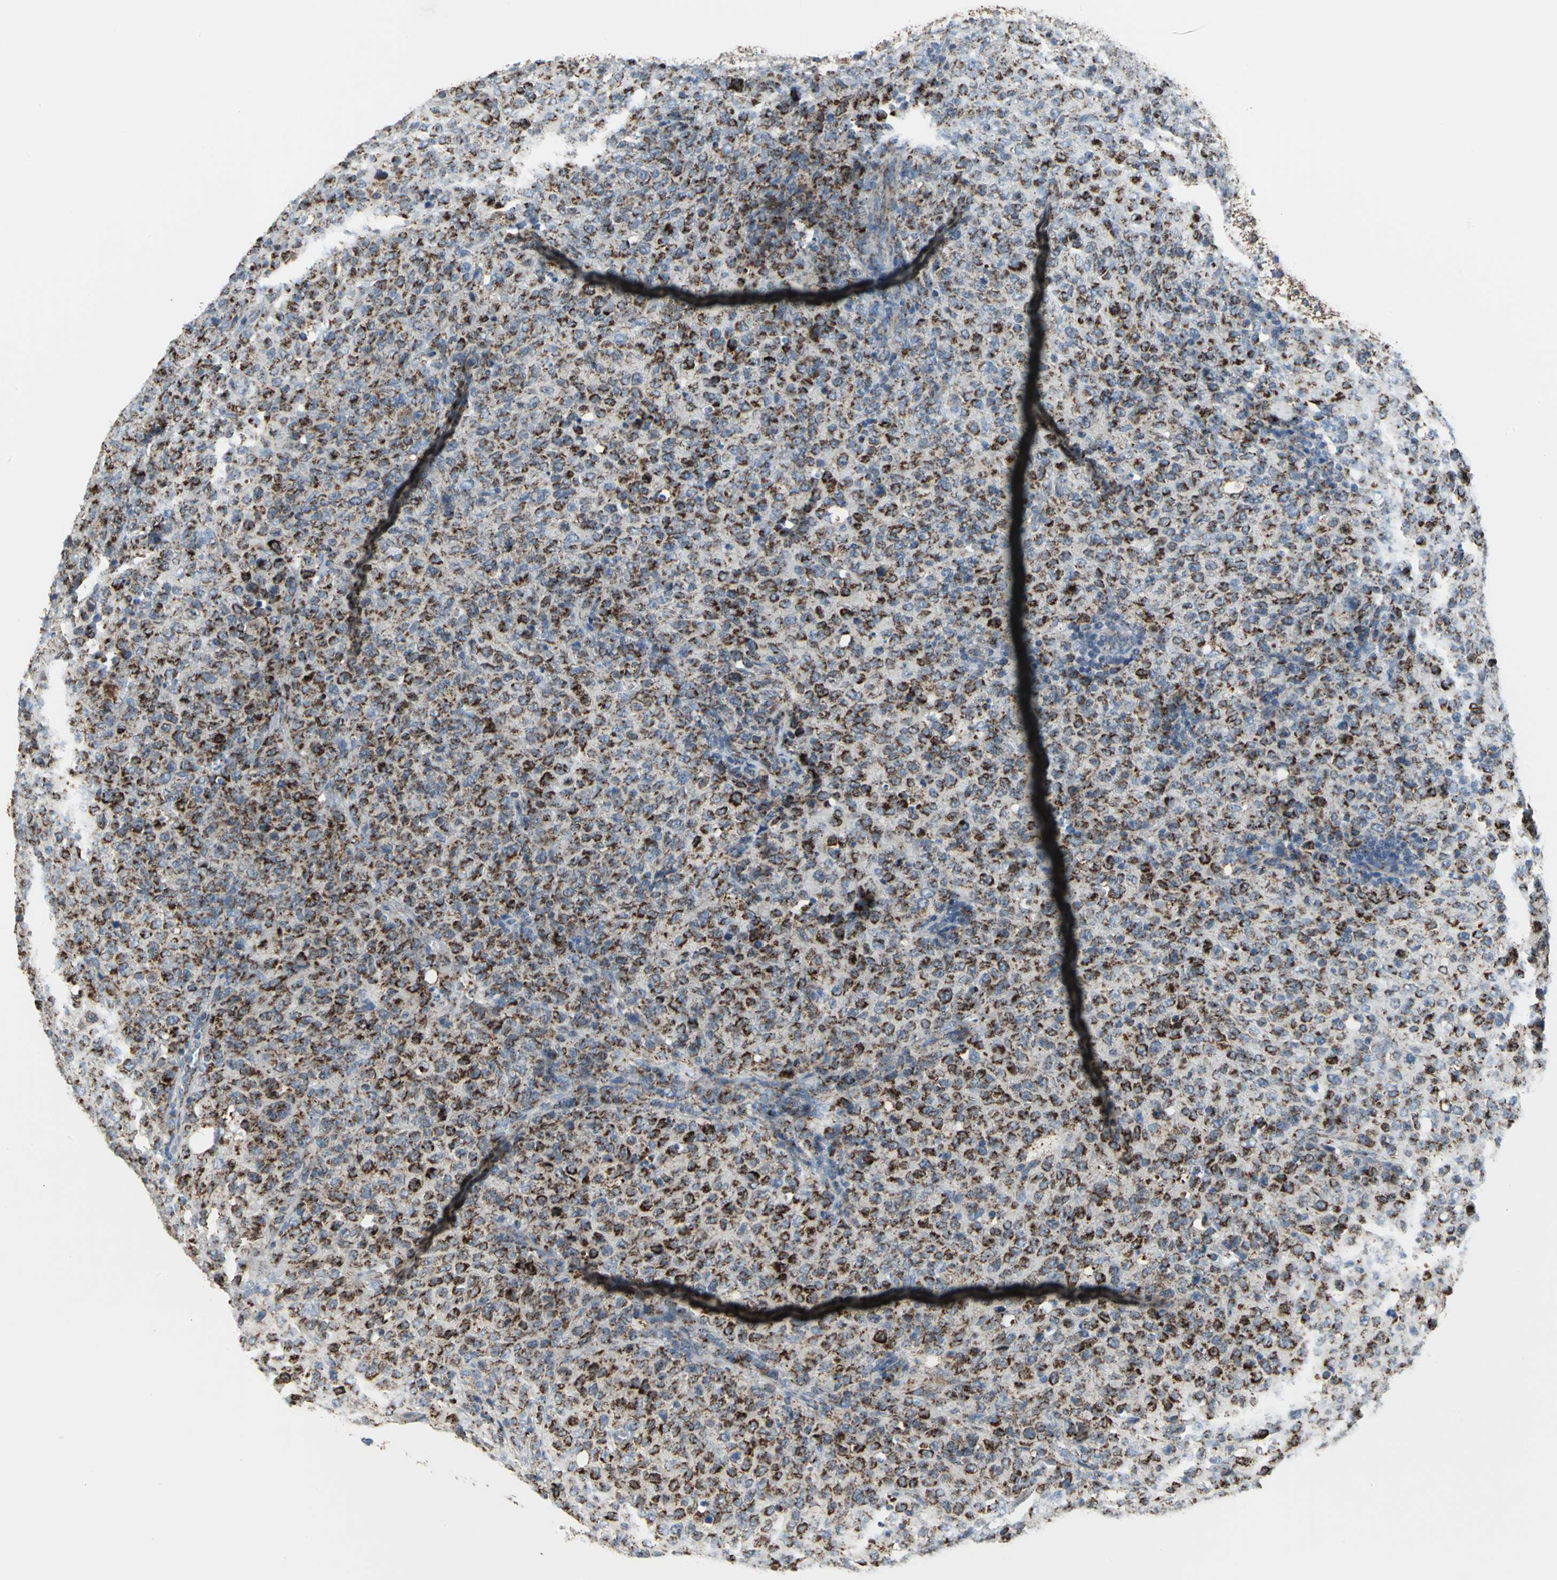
{"staining": {"intensity": "moderate", "quantity": ">75%", "location": "cytoplasmic/membranous"}, "tissue": "lymphoma", "cell_type": "Tumor cells", "image_type": "cancer", "snomed": [{"axis": "morphology", "description": "Malignant lymphoma, non-Hodgkin's type, High grade"}, {"axis": "topography", "description": "Tonsil"}], "caption": "Immunohistochemical staining of high-grade malignant lymphoma, non-Hodgkin's type displays medium levels of moderate cytoplasmic/membranous protein staining in approximately >75% of tumor cells.", "gene": "NTRK1", "patient": {"sex": "female", "age": 36}}